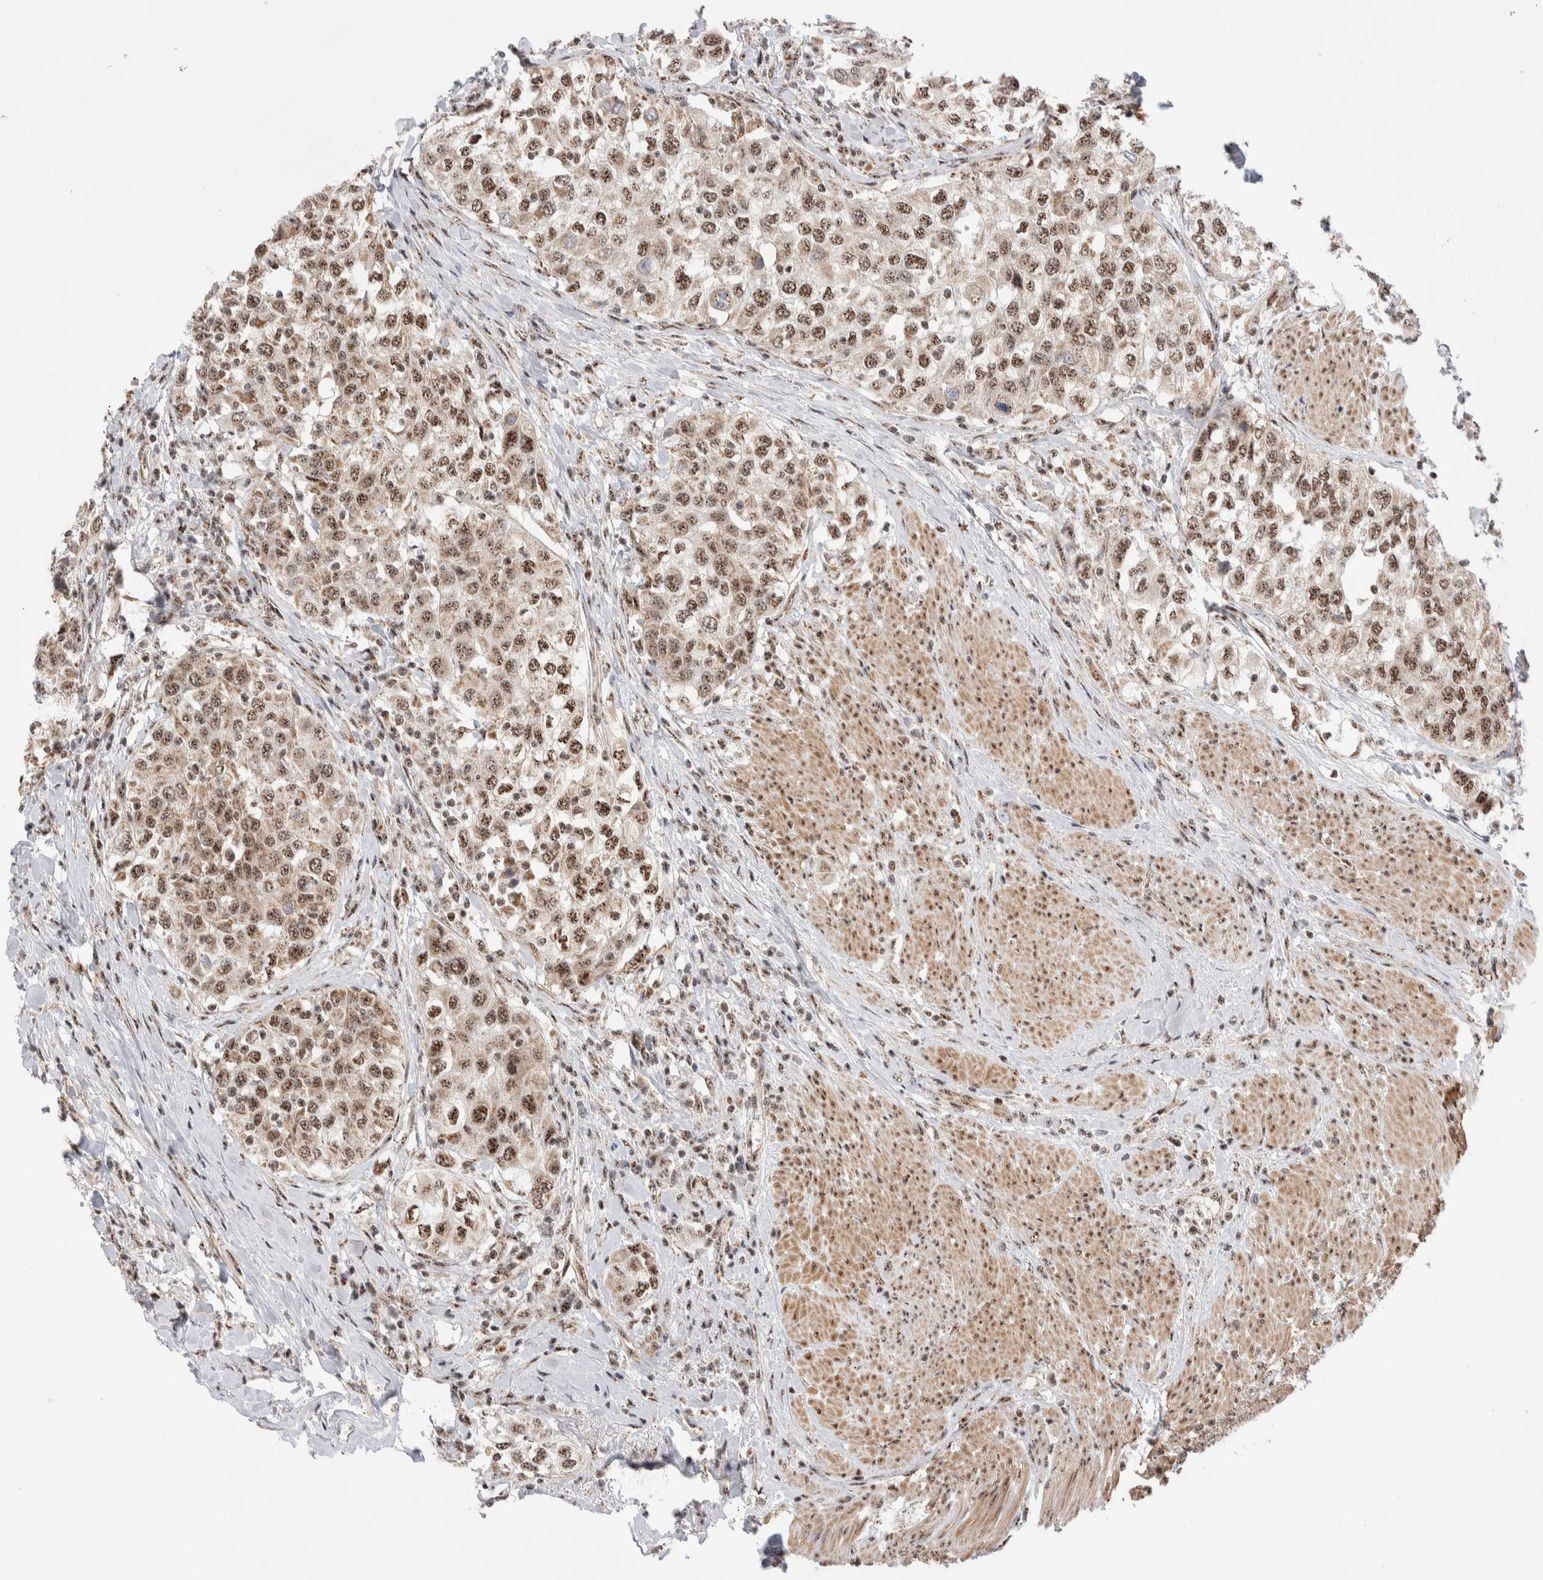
{"staining": {"intensity": "moderate", "quantity": ">75%", "location": "nuclear"}, "tissue": "urothelial cancer", "cell_type": "Tumor cells", "image_type": "cancer", "snomed": [{"axis": "morphology", "description": "Urothelial carcinoma, High grade"}, {"axis": "topography", "description": "Urinary bladder"}], "caption": "There is medium levels of moderate nuclear positivity in tumor cells of urothelial cancer, as demonstrated by immunohistochemical staining (brown color).", "gene": "ZNF695", "patient": {"sex": "female", "age": 80}}